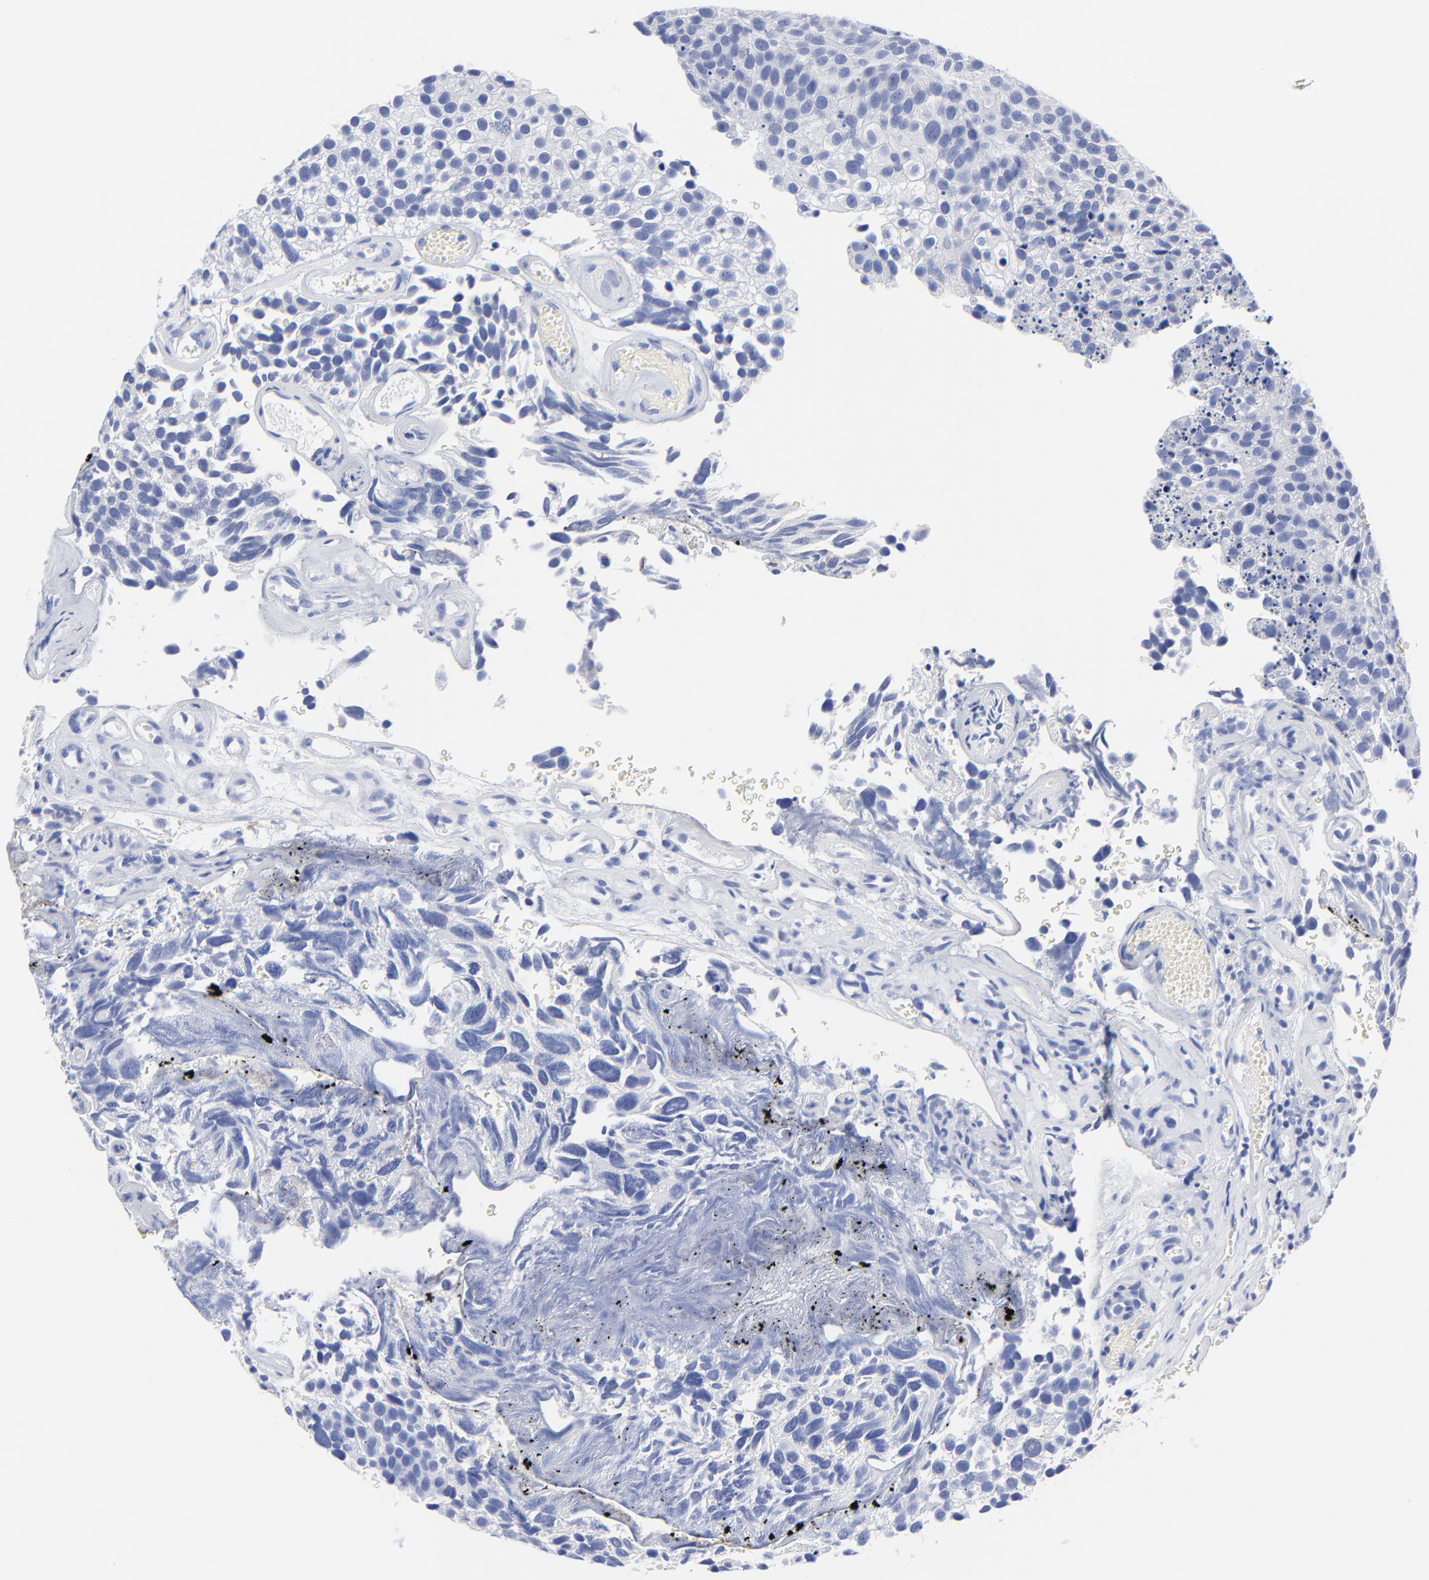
{"staining": {"intensity": "negative", "quantity": "none", "location": "none"}, "tissue": "urothelial cancer", "cell_type": "Tumor cells", "image_type": "cancer", "snomed": [{"axis": "morphology", "description": "Urothelial carcinoma, High grade"}, {"axis": "topography", "description": "Urinary bladder"}], "caption": "Immunohistochemistry (IHC) image of human urothelial cancer stained for a protein (brown), which displays no positivity in tumor cells. (Brightfield microscopy of DAB immunohistochemistry at high magnification).", "gene": "ACY1", "patient": {"sex": "male", "age": 72}}